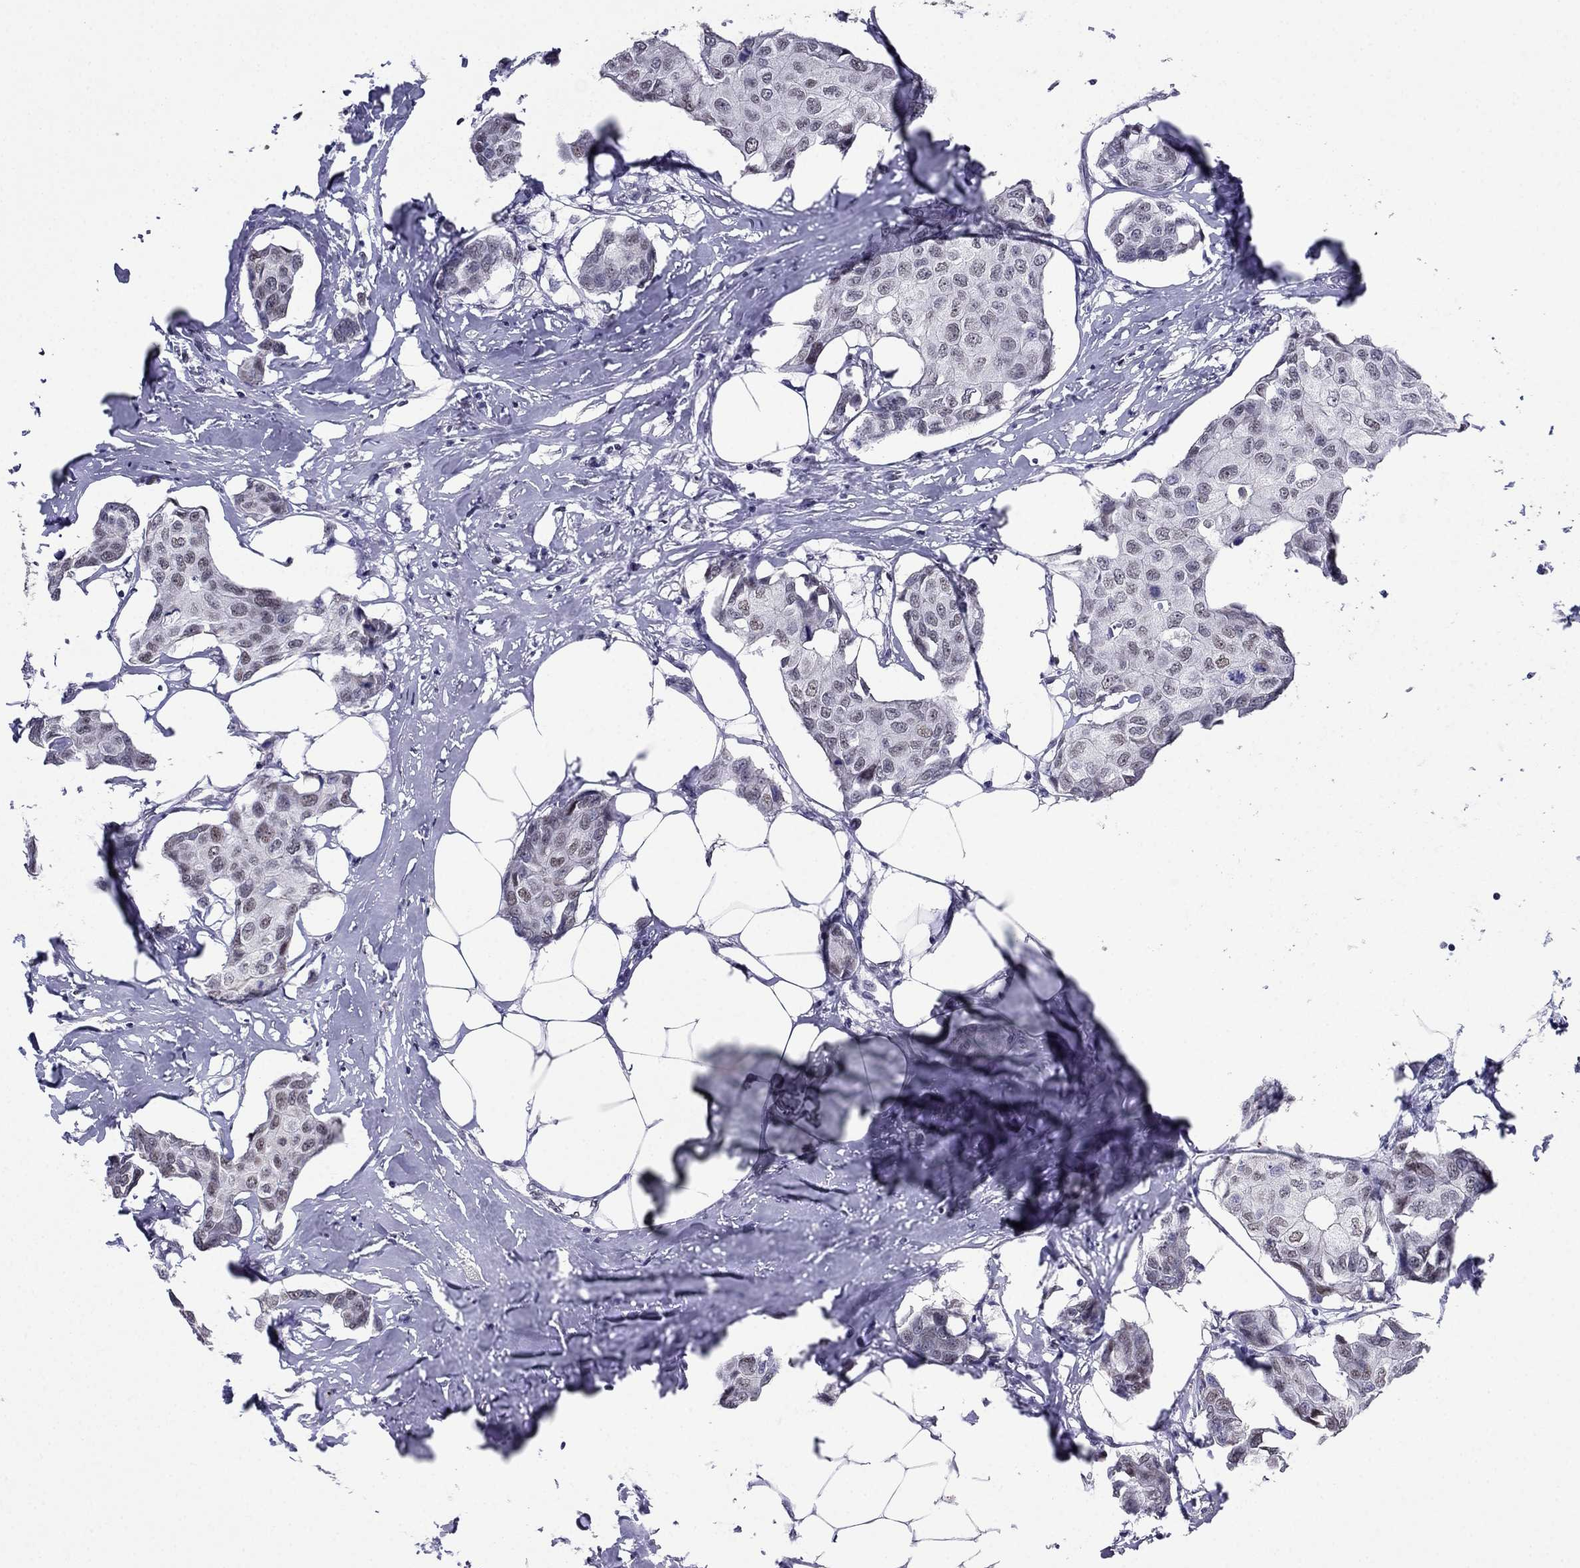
{"staining": {"intensity": "weak", "quantity": "<25%", "location": "nuclear"}, "tissue": "breast cancer", "cell_type": "Tumor cells", "image_type": "cancer", "snomed": [{"axis": "morphology", "description": "Duct carcinoma"}, {"axis": "topography", "description": "Breast"}], "caption": "This is an immunohistochemistry photomicrograph of breast cancer. There is no positivity in tumor cells.", "gene": "PPM1G", "patient": {"sex": "female", "age": 80}}